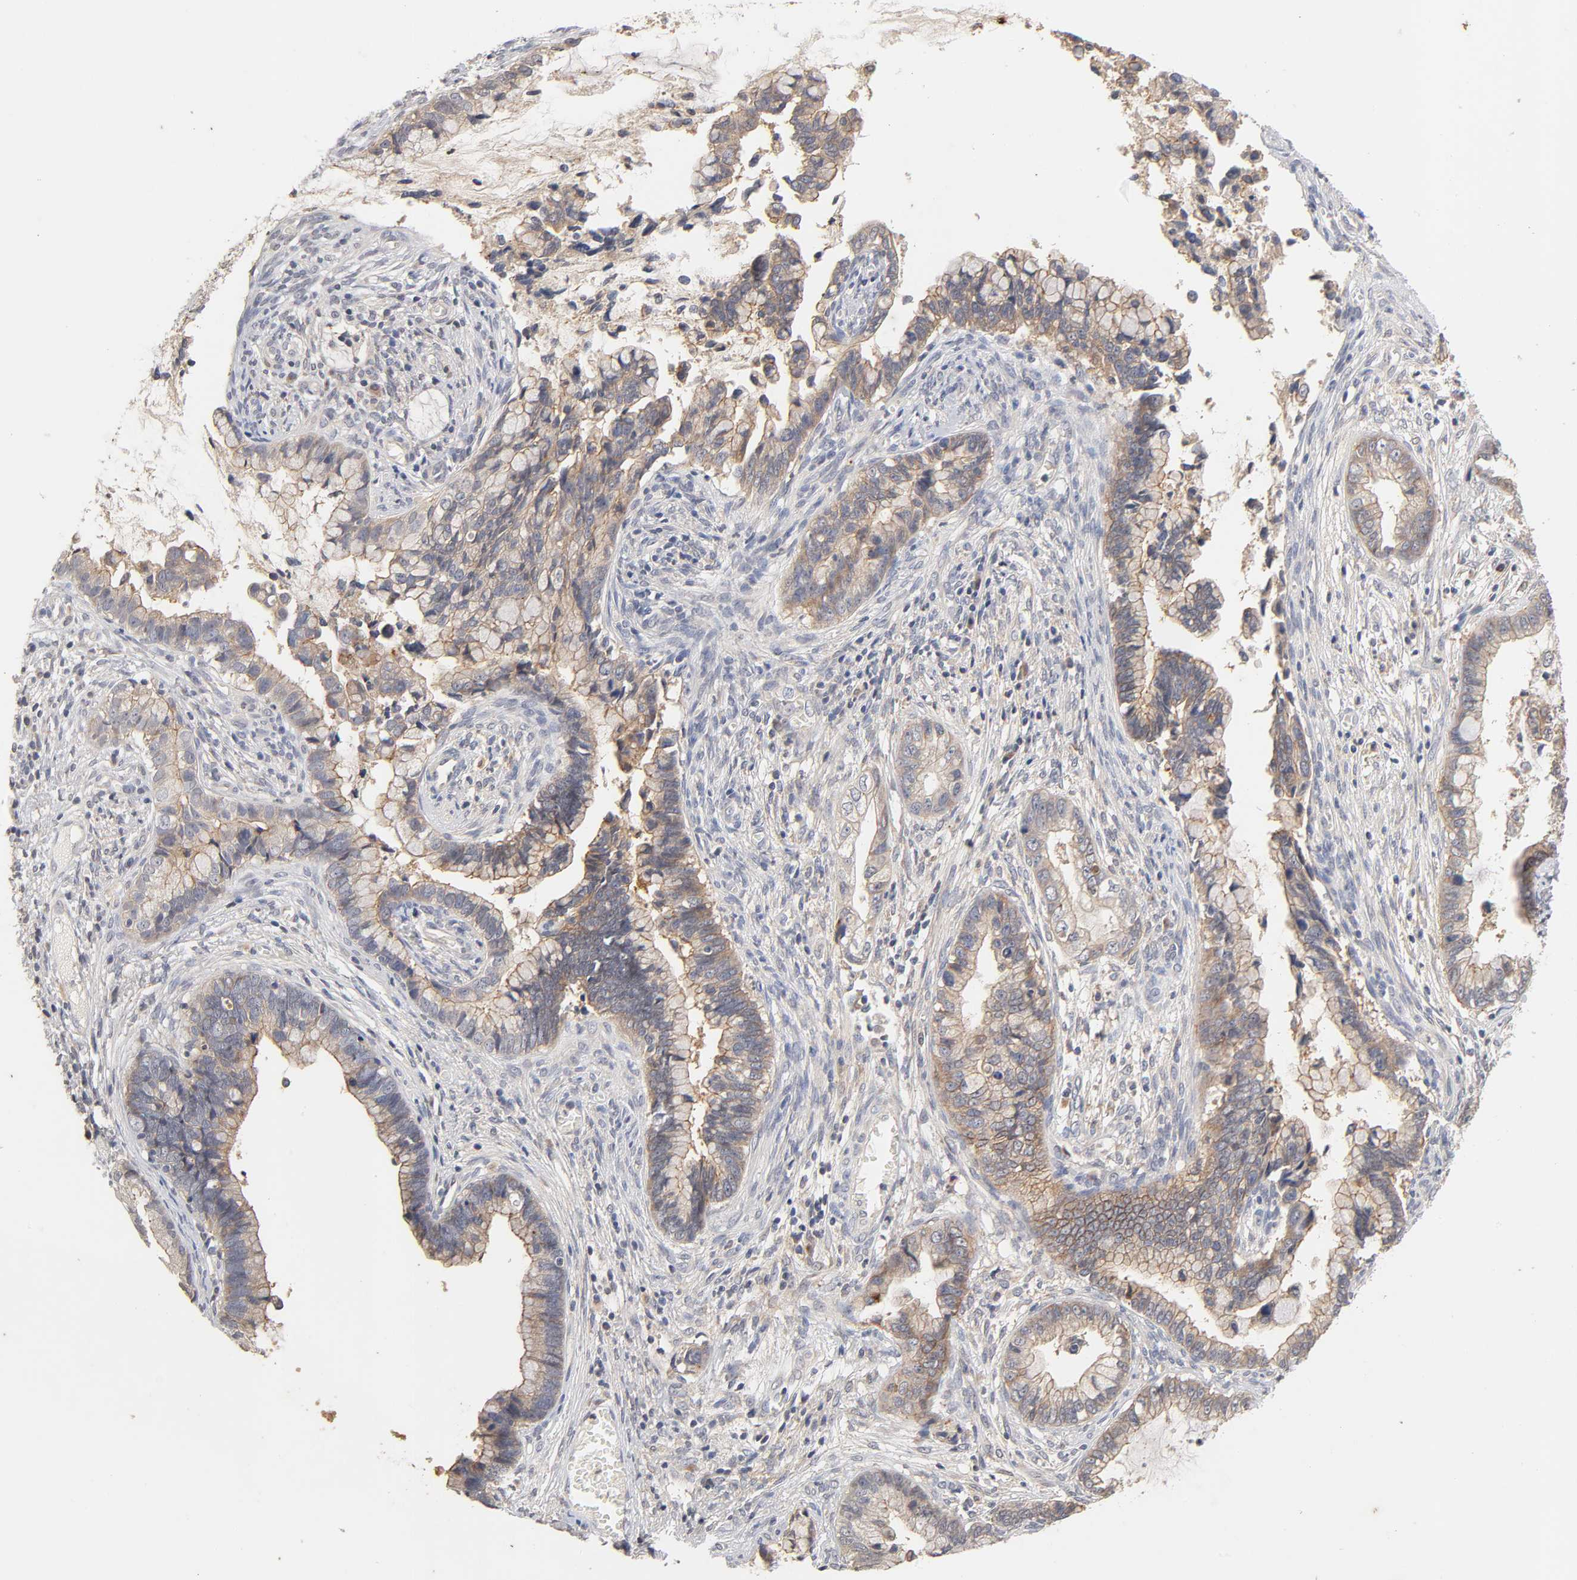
{"staining": {"intensity": "weak", "quantity": ">75%", "location": "cytoplasmic/membranous"}, "tissue": "cervical cancer", "cell_type": "Tumor cells", "image_type": "cancer", "snomed": [{"axis": "morphology", "description": "Adenocarcinoma, NOS"}, {"axis": "topography", "description": "Cervix"}], "caption": "Immunohistochemistry (IHC) of adenocarcinoma (cervical) exhibits low levels of weak cytoplasmic/membranous expression in approximately >75% of tumor cells. Nuclei are stained in blue.", "gene": "CXADR", "patient": {"sex": "female", "age": 44}}